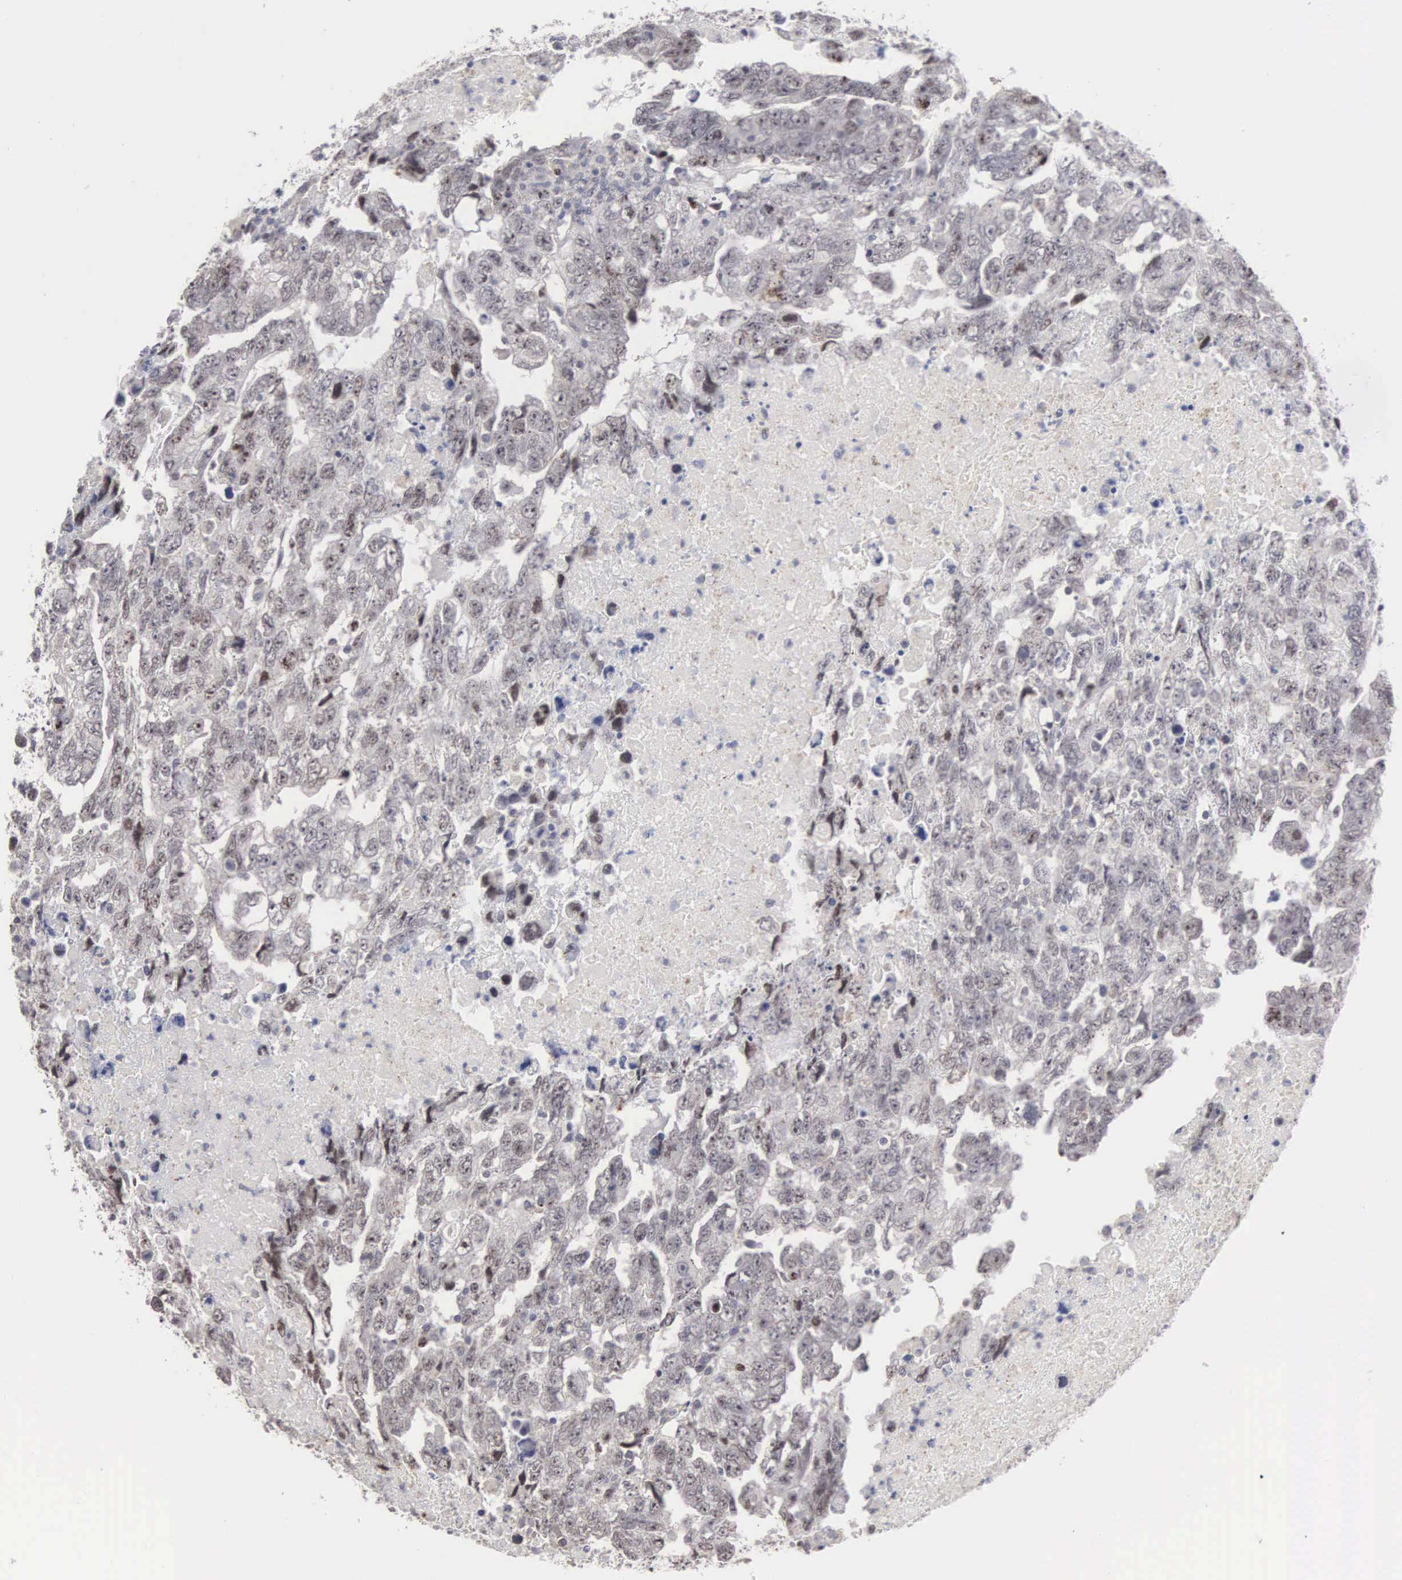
{"staining": {"intensity": "negative", "quantity": "none", "location": "none"}, "tissue": "testis cancer", "cell_type": "Tumor cells", "image_type": "cancer", "snomed": [{"axis": "morphology", "description": "Carcinoma, Embryonal, NOS"}, {"axis": "topography", "description": "Testis"}], "caption": "This is a photomicrograph of immunohistochemistry (IHC) staining of testis cancer, which shows no staining in tumor cells.", "gene": "KDM6A", "patient": {"sex": "male", "age": 36}}